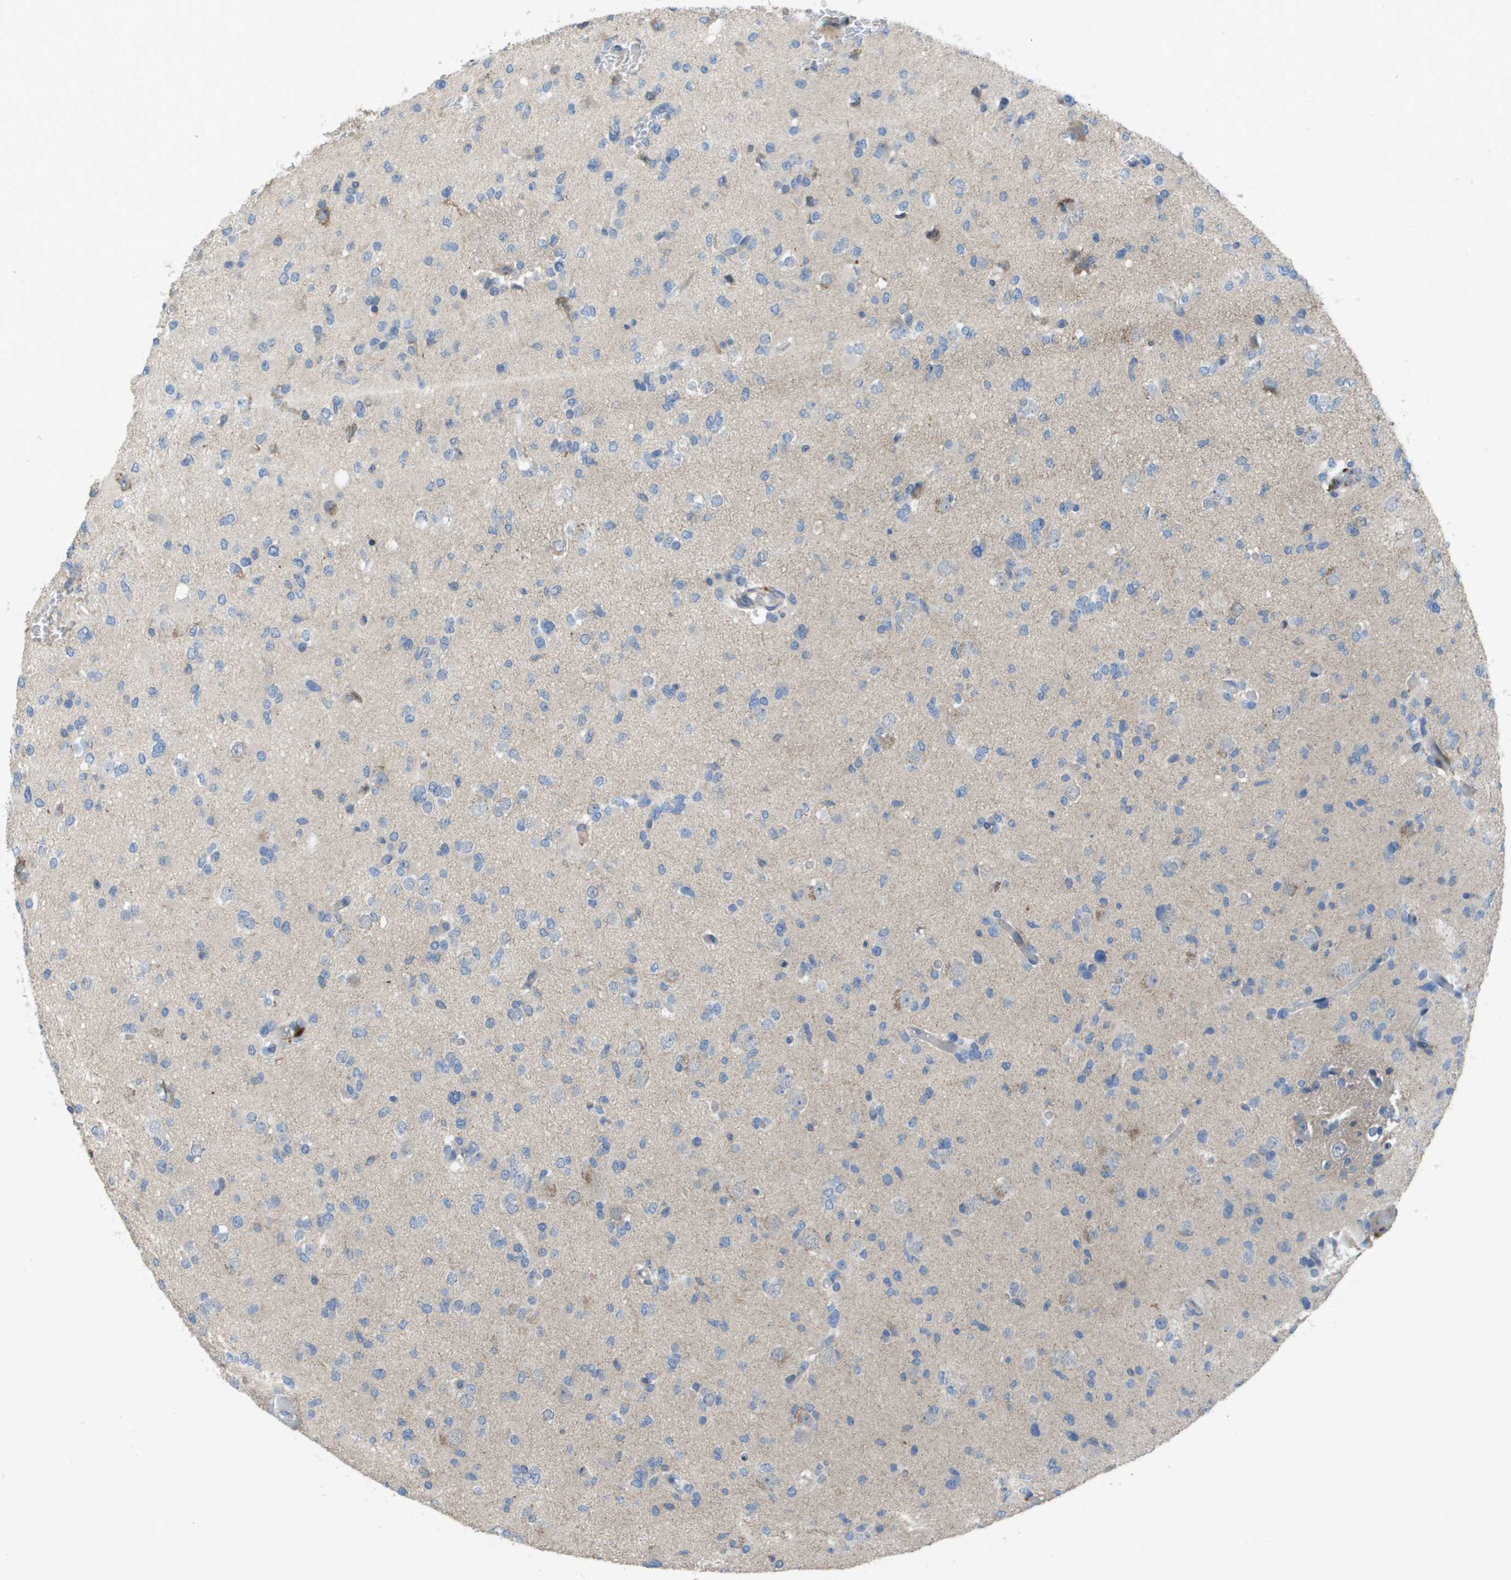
{"staining": {"intensity": "negative", "quantity": "none", "location": "none"}, "tissue": "glioma", "cell_type": "Tumor cells", "image_type": "cancer", "snomed": [{"axis": "morphology", "description": "Glioma, malignant, Low grade"}, {"axis": "topography", "description": "Brain"}], "caption": "The histopathology image demonstrates no staining of tumor cells in glioma.", "gene": "CLCA4", "patient": {"sex": "female", "age": 22}}